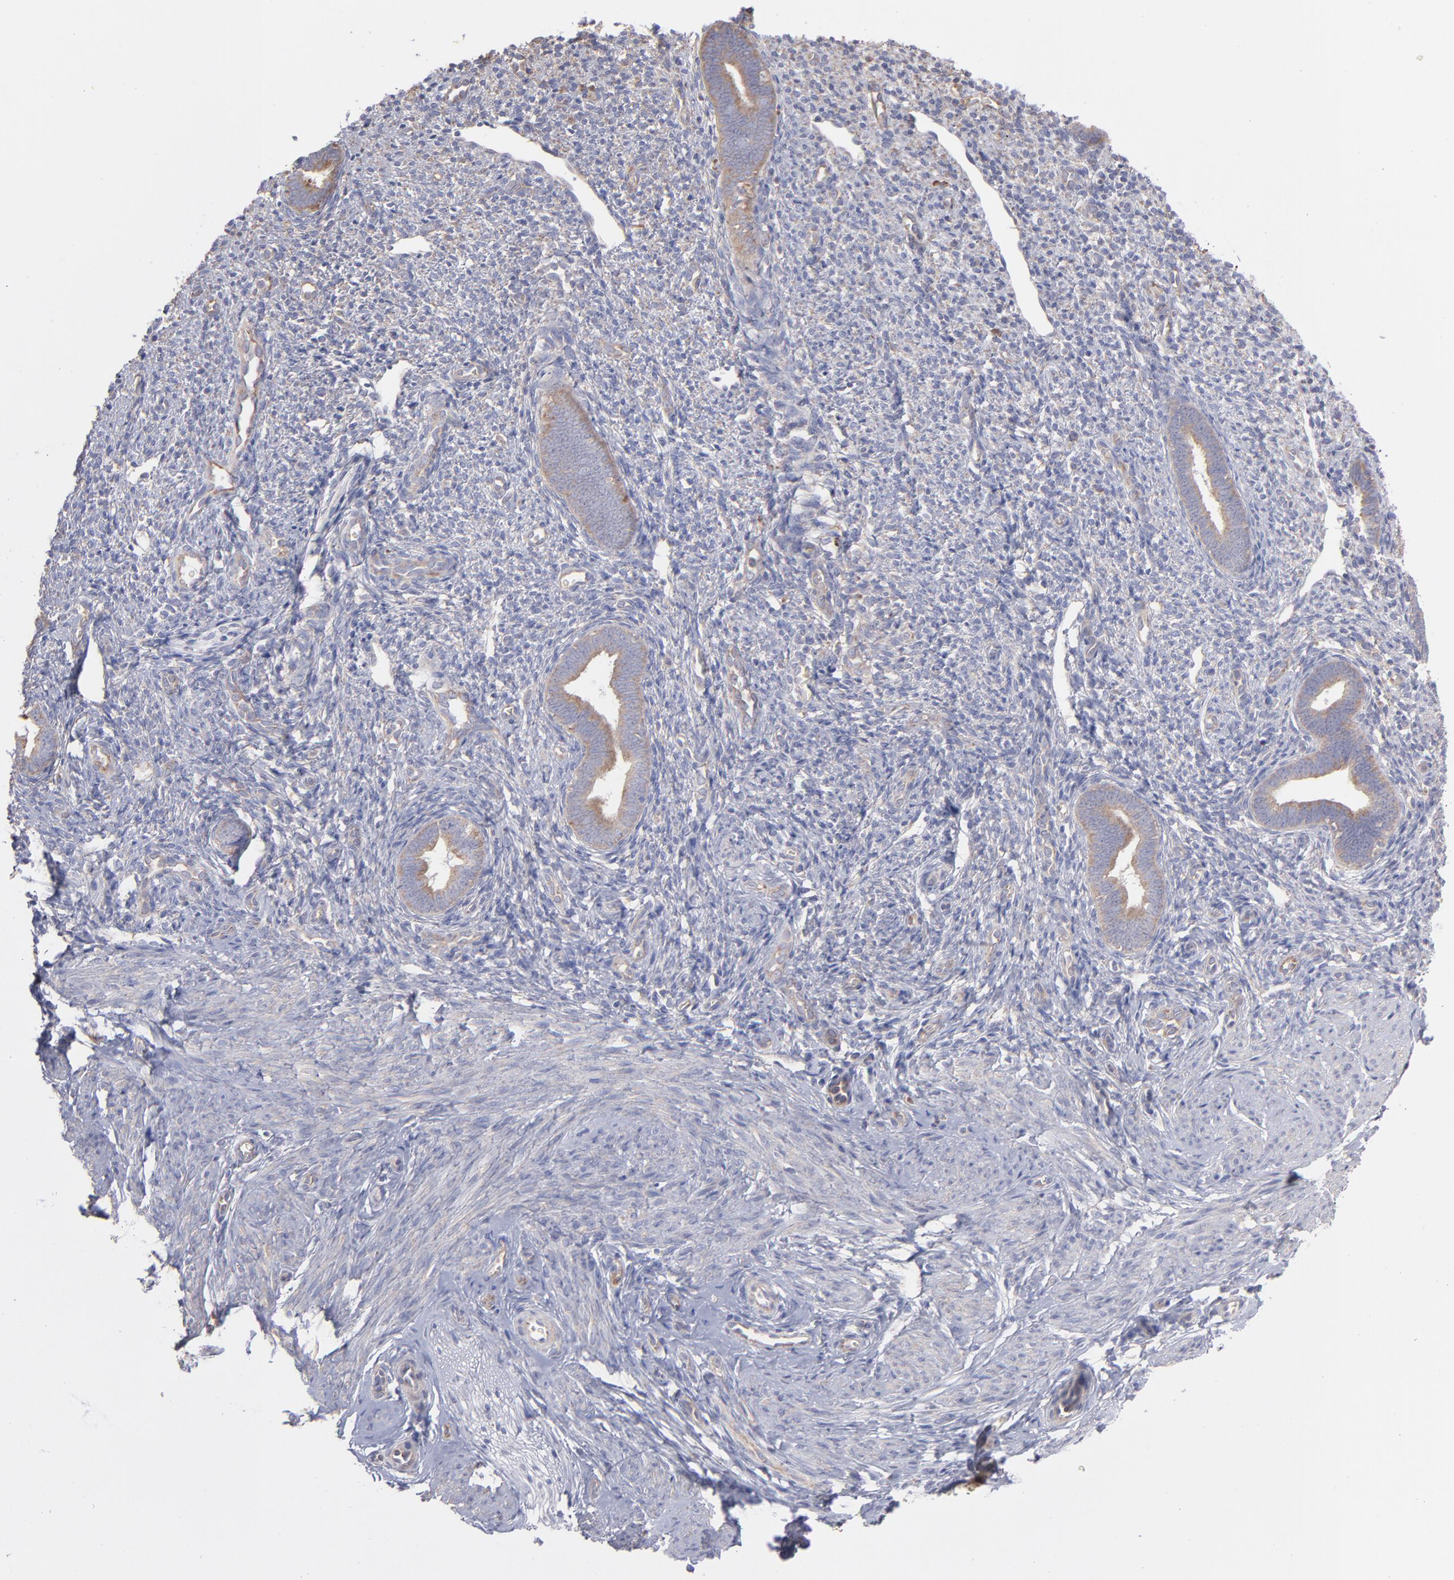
{"staining": {"intensity": "weak", "quantity": "<25%", "location": "cytoplasmic/membranous"}, "tissue": "endometrium", "cell_type": "Cells in endometrial stroma", "image_type": "normal", "snomed": [{"axis": "morphology", "description": "Normal tissue, NOS"}, {"axis": "topography", "description": "Endometrium"}], "caption": "Endometrium stained for a protein using IHC reveals no positivity cells in endometrial stroma.", "gene": "RPLP0", "patient": {"sex": "female", "age": 27}}